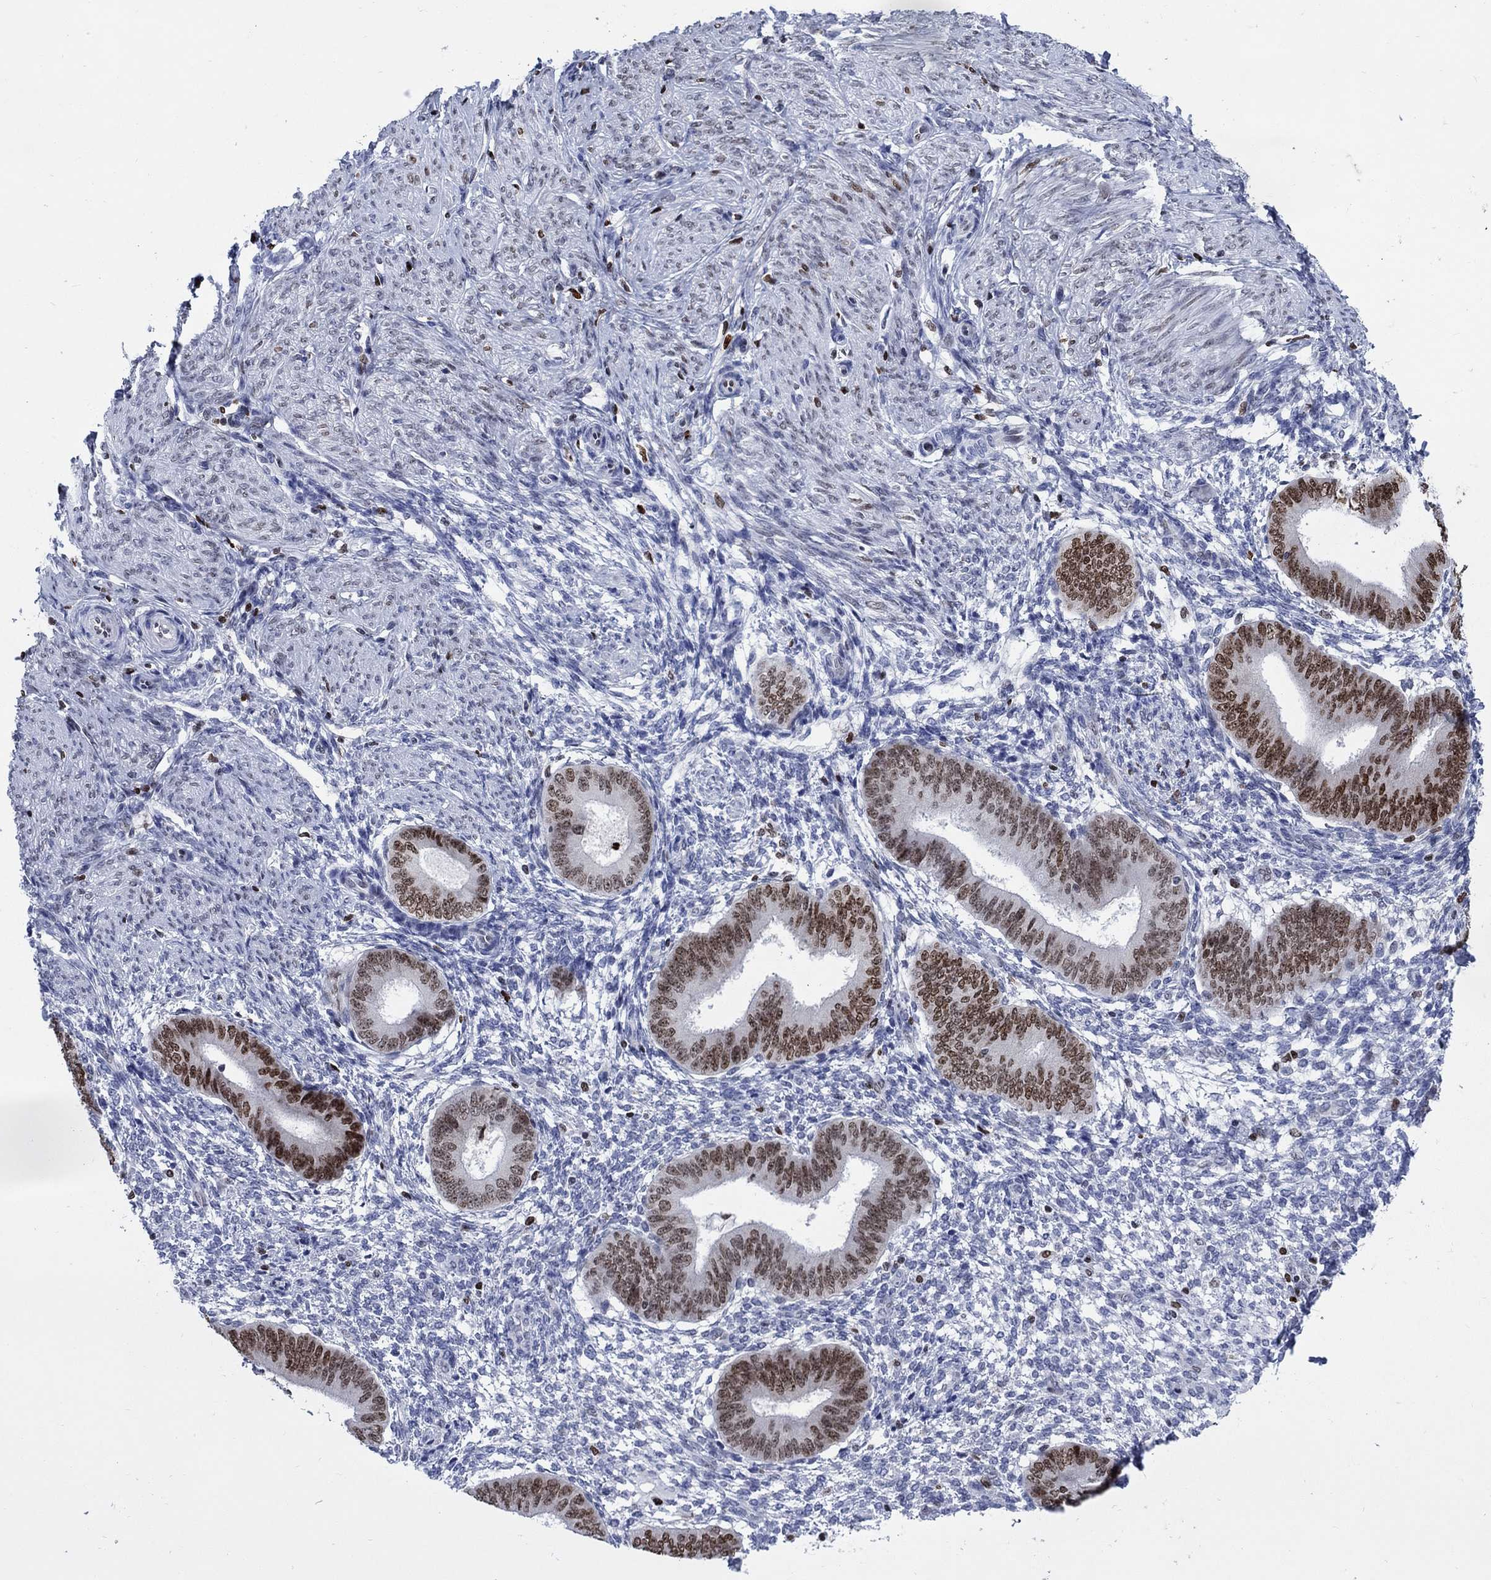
{"staining": {"intensity": "negative", "quantity": "none", "location": "none"}, "tissue": "endometrium", "cell_type": "Cells in endometrial stroma", "image_type": "normal", "snomed": [{"axis": "morphology", "description": "Normal tissue, NOS"}, {"axis": "topography", "description": "Endometrium"}], "caption": "The photomicrograph shows no staining of cells in endometrial stroma in unremarkable endometrium.", "gene": "HMGA1", "patient": {"sex": "female", "age": 47}}